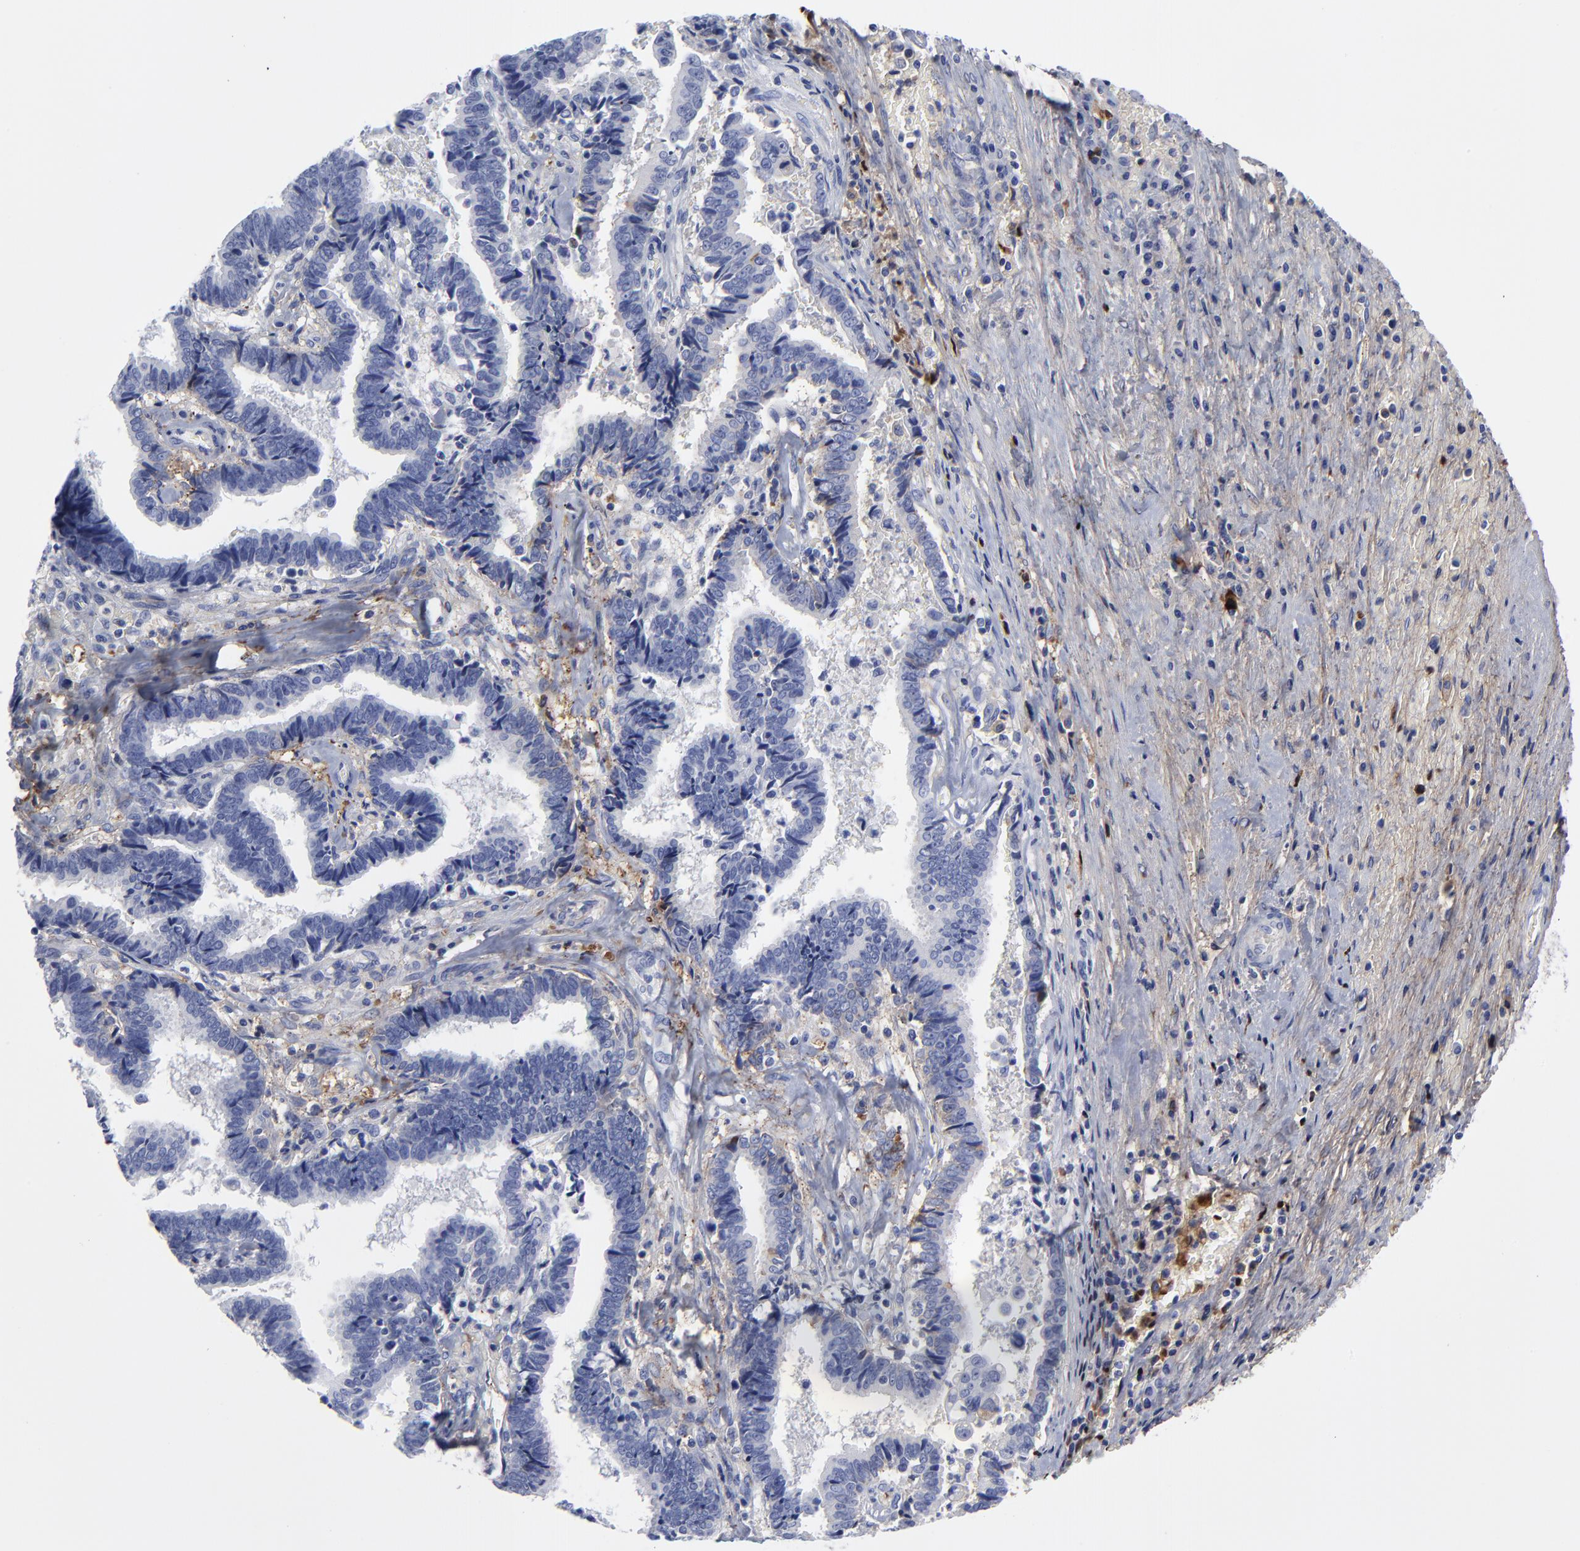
{"staining": {"intensity": "negative", "quantity": "none", "location": "none"}, "tissue": "liver cancer", "cell_type": "Tumor cells", "image_type": "cancer", "snomed": [{"axis": "morphology", "description": "Cholangiocarcinoma"}, {"axis": "topography", "description": "Liver"}], "caption": "A photomicrograph of liver cancer (cholangiocarcinoma) stained for a protein reveals no brown staining in tumor cells.", "gene": "DCN", "patient": {"sex": "male", "age": 57}}